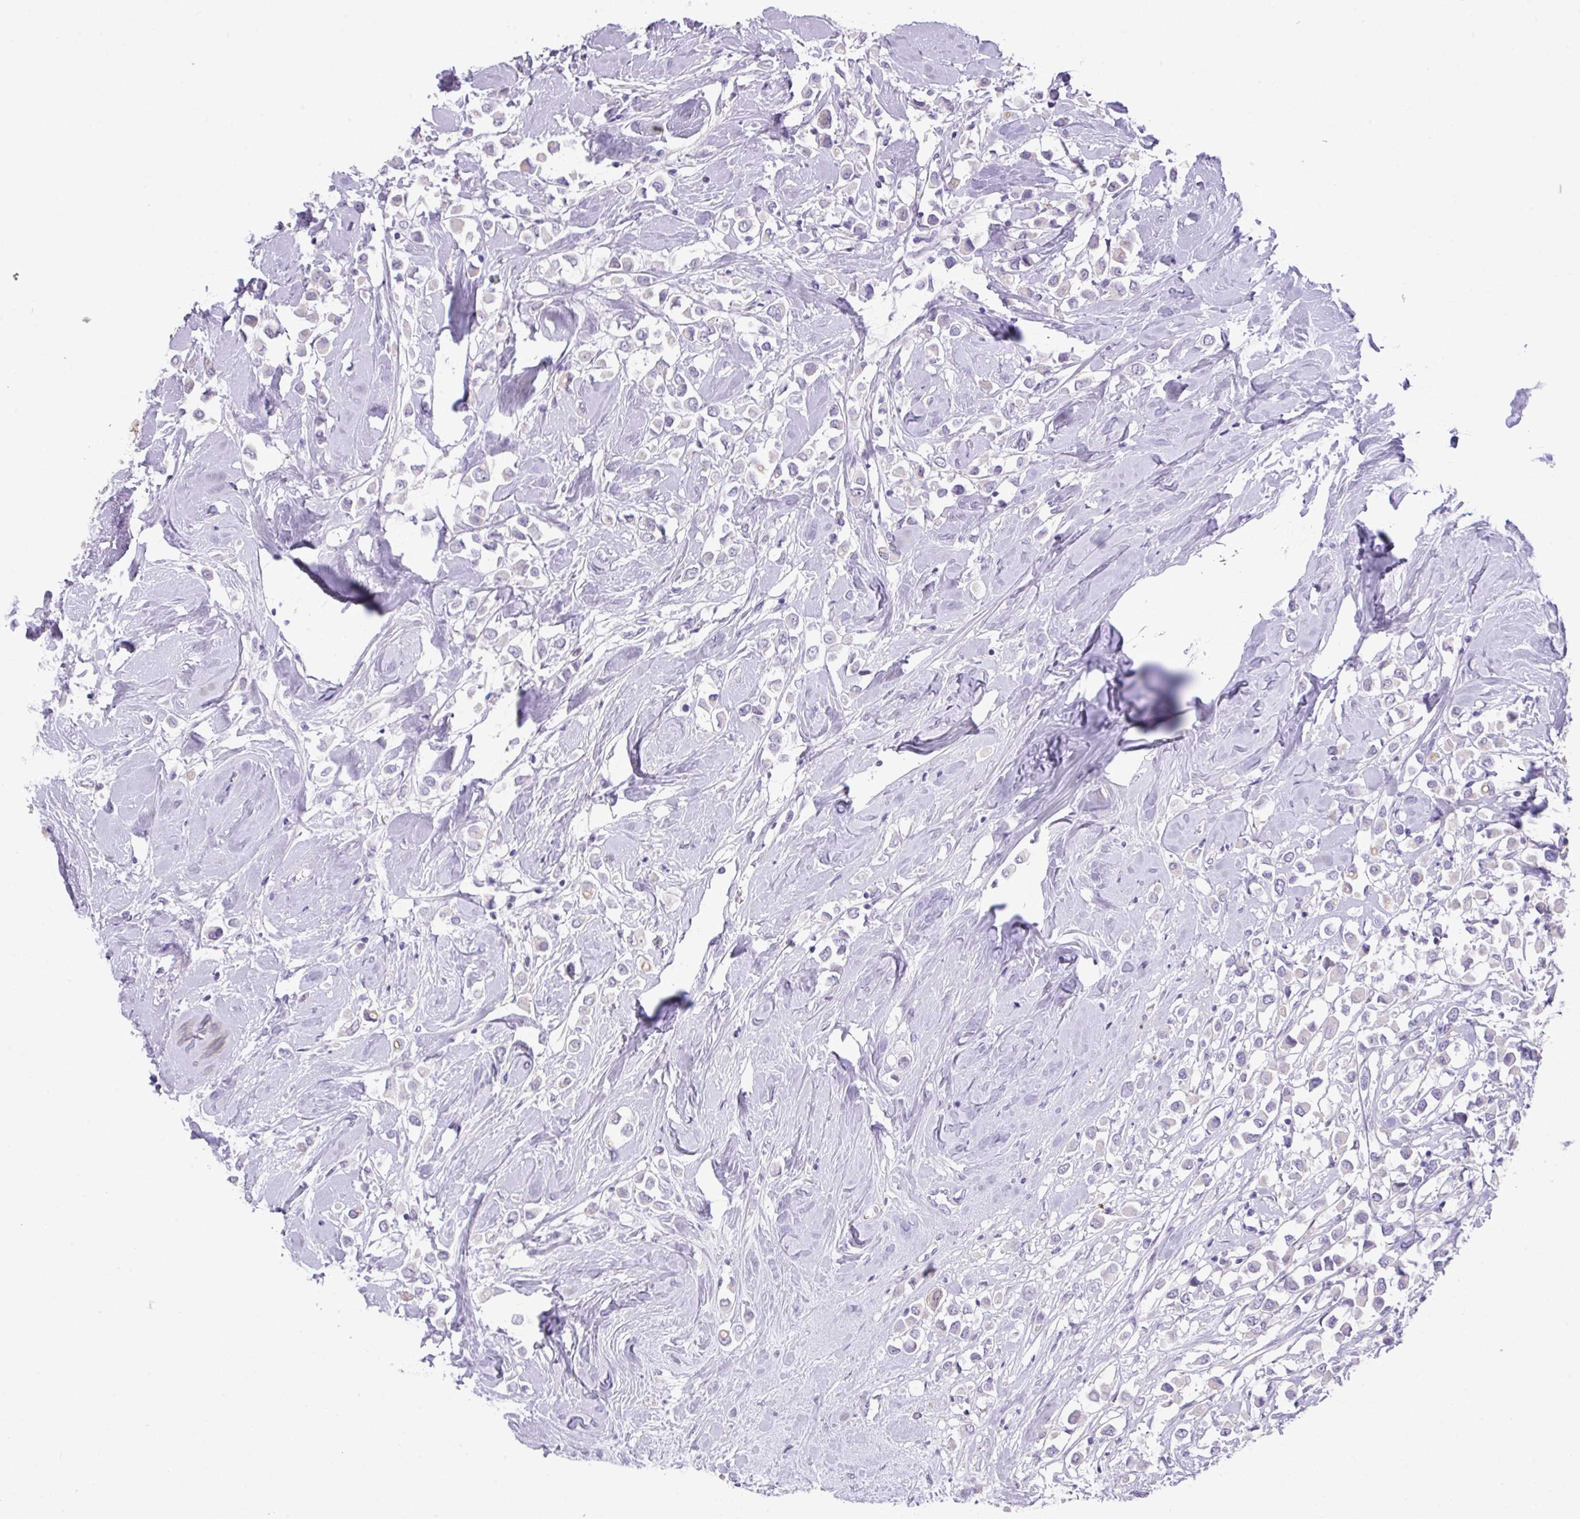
{"staining": {"intensity": "negative", "quantity": "none", "location": "none"}, "tissue": "breast cancer", "cell_type": "Tumor cells", "image_type": "cancer", "snomed": [{"axis": "morphology", "description": "Duct carcinoma"}, {"axis": "topography", "description": "Breast"}], "caption": "This is an immunohistochemistry image of breast cancer. There is no positivity in tumor cells.", "gene": "ANKRD13B", "patient": {"sex": "female", "age": 61}}